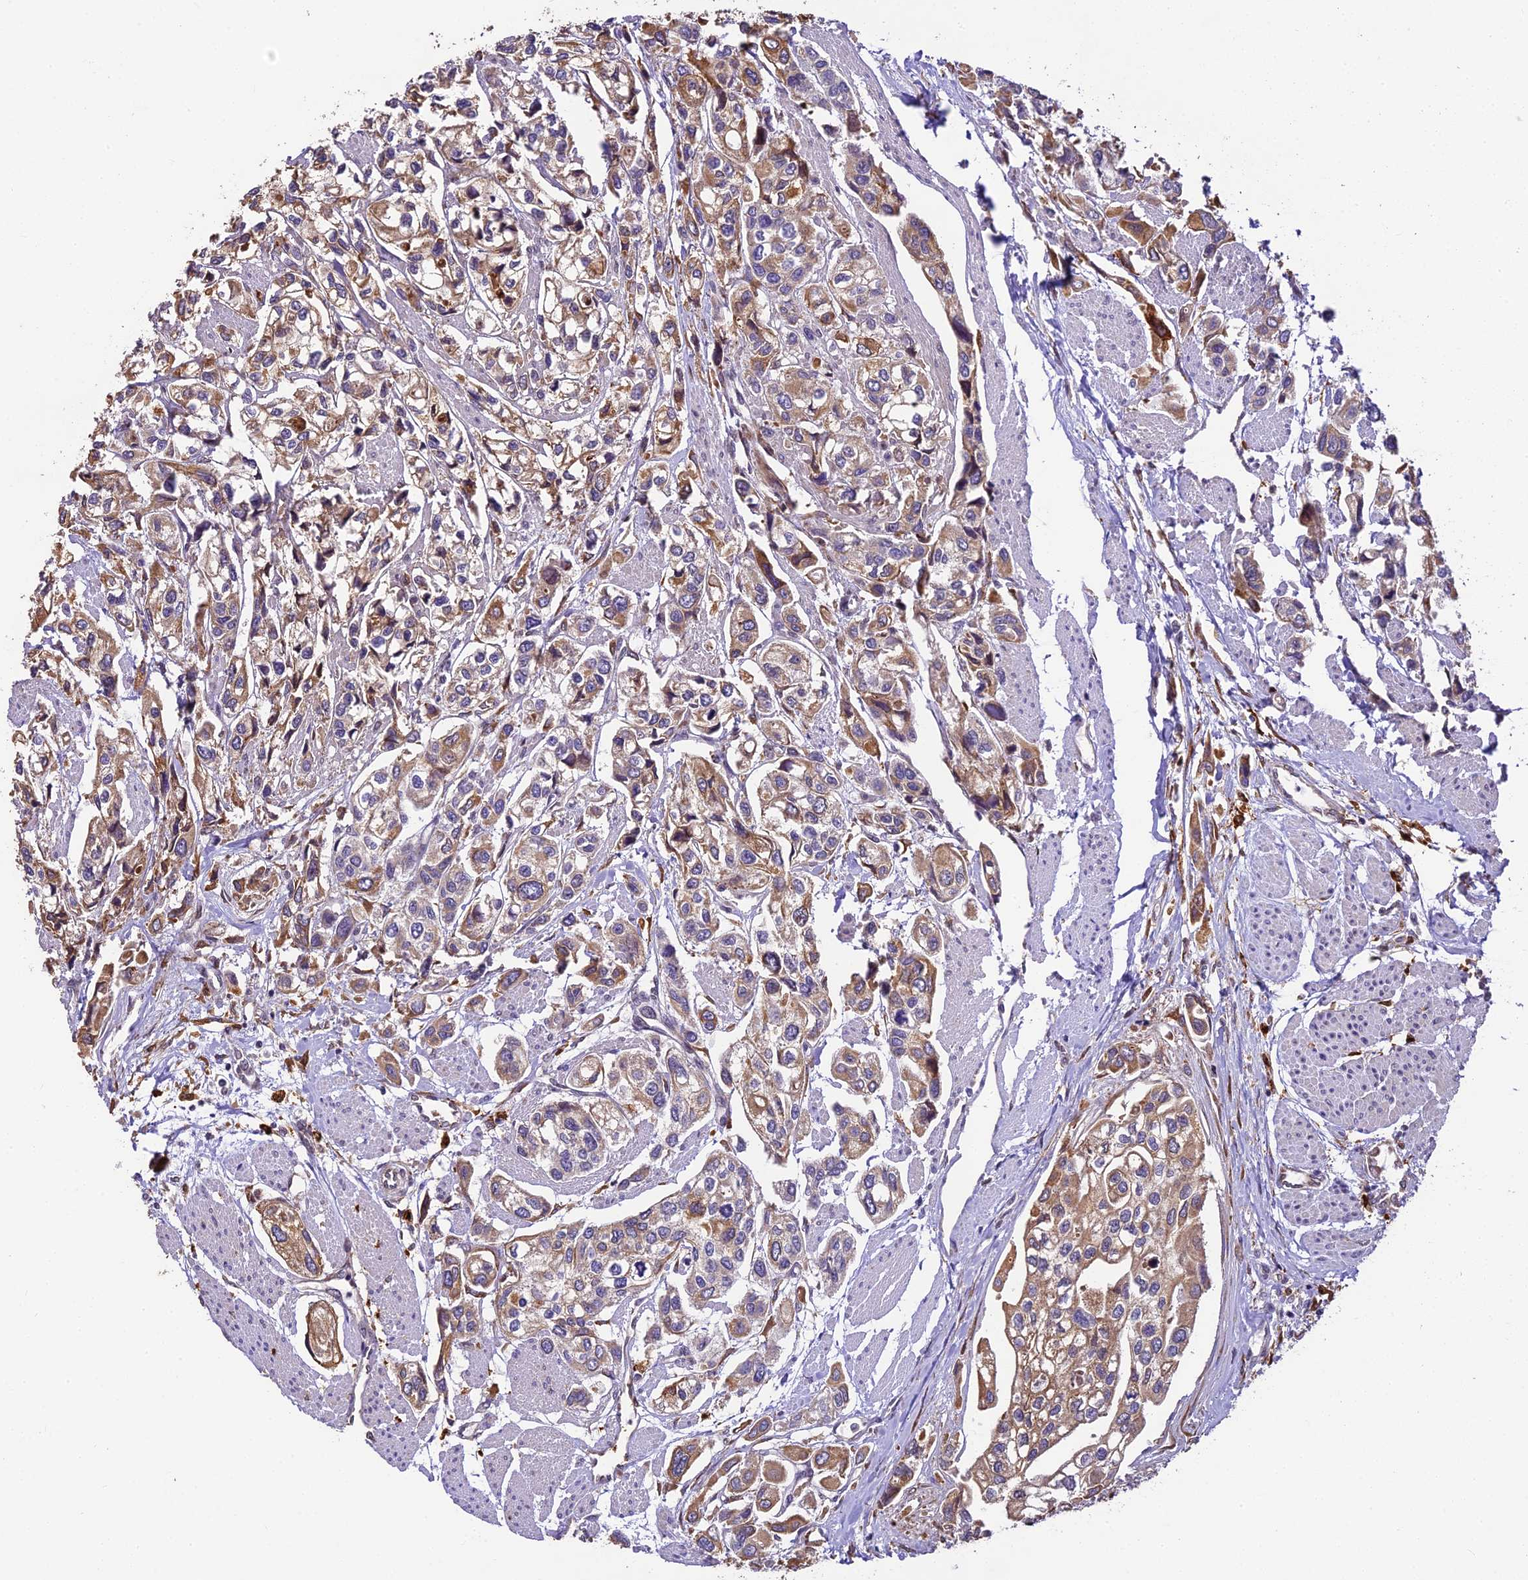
{"staining": {"intensity": "moderate", "quantity": "25%-75%", "location": "cytoplasmic/membranous"}, "tissue": "urothelial cancer", "cell_type": "Tumor cells", "image_type": "cancer", "snomed": [{"axis": "morphology", "description": "Urothelial carcinoma, High grade"}, {"axis": "topography", "description": "Urinary bladder"}], "caption": "Moderate cytoplasmic/membranous protein staining is present in approximately 25%-75% of tumor cells in urothelial cancer. (IHC, brightfield microscopy, high magnification).", "gene": "TRIM22", "patient": {"sex": "male", "age": 67}}